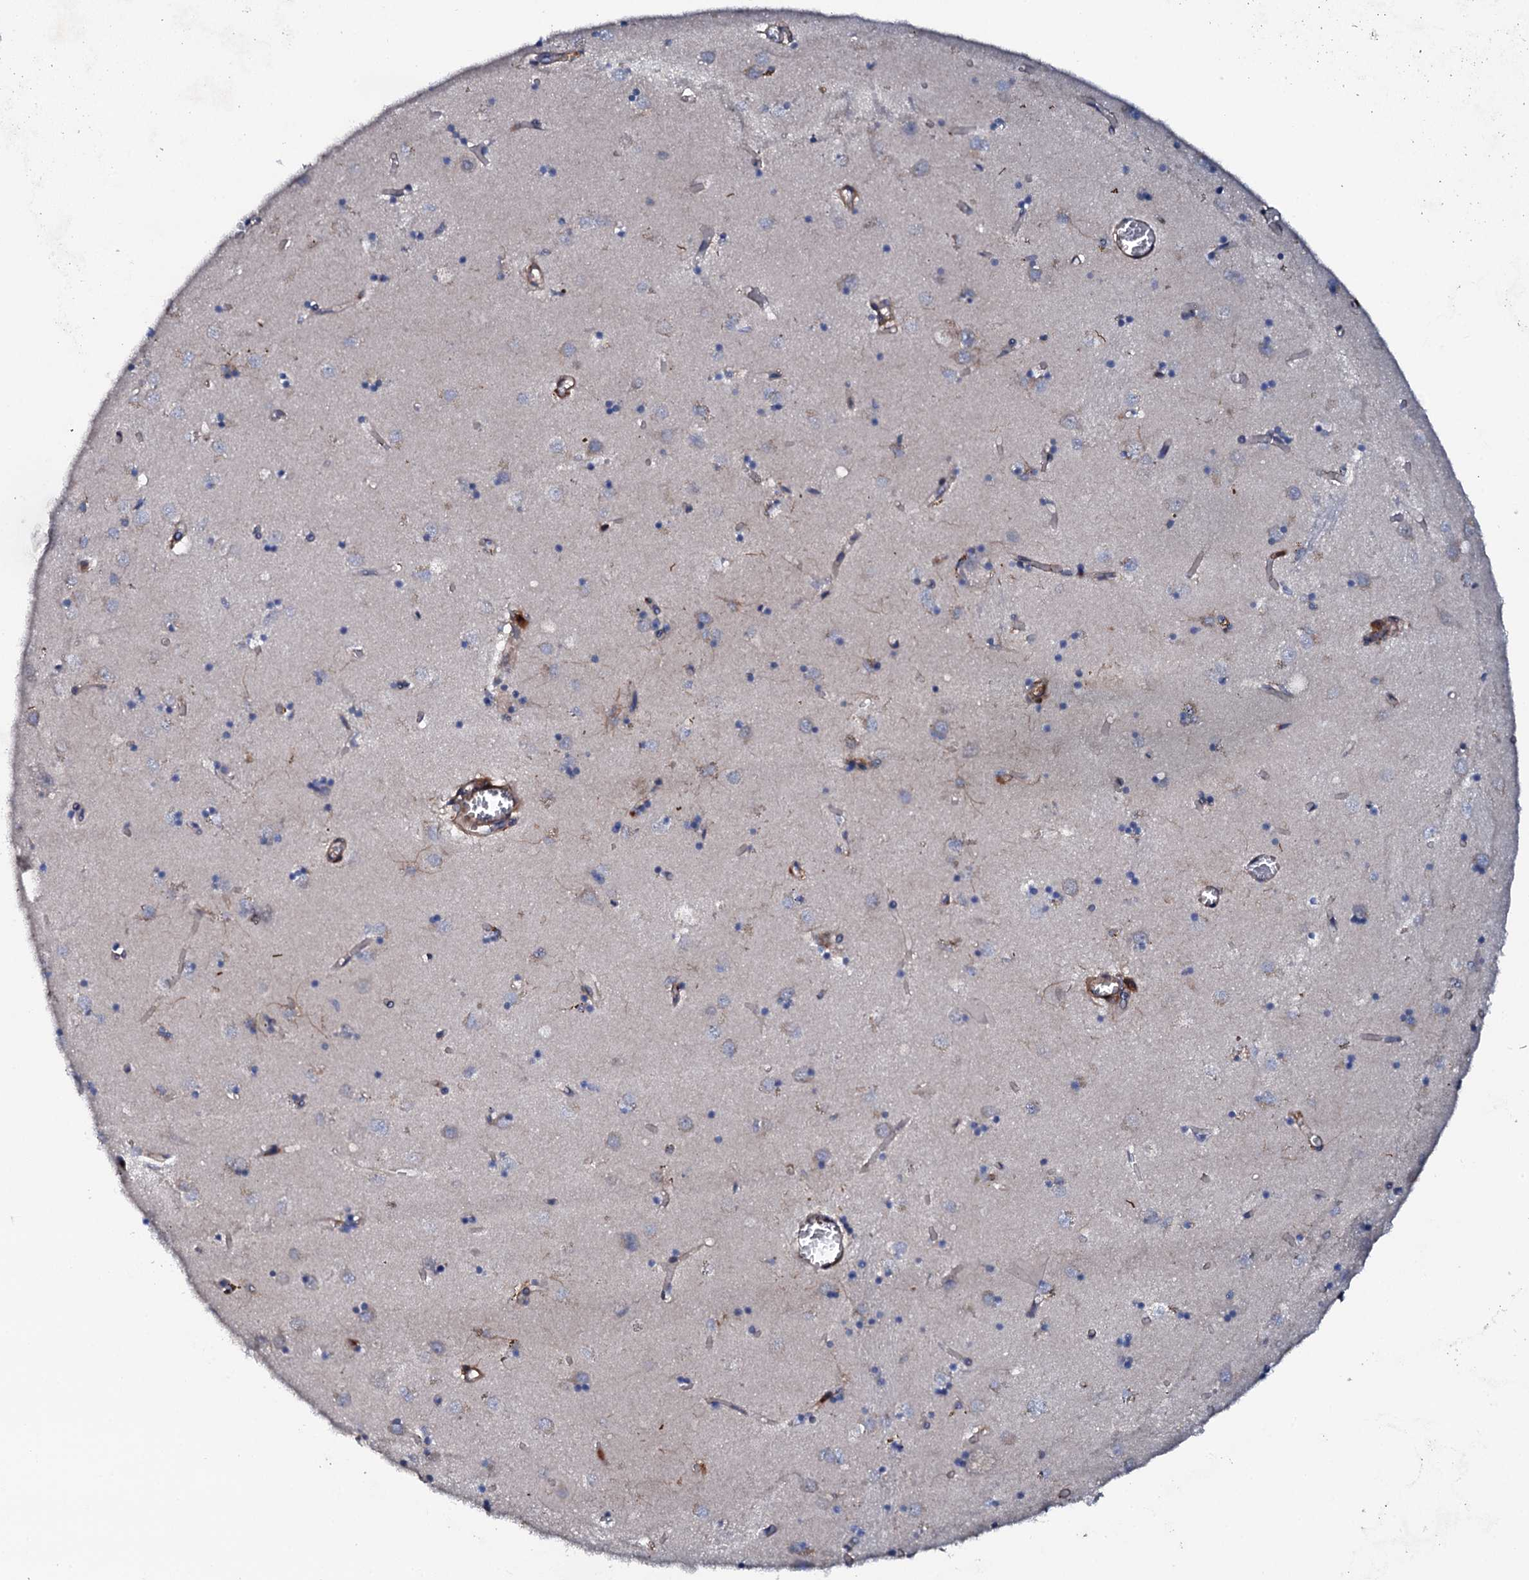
{"staining": {"intensity": "negative", "quantity": "none", "location": "none"}, "tissue": "caudate", "cell_type": "Glial cells", "image_type": "normal", "snomed": [{"axis": "morphology", "description": "Normal tissue, NOS"}, {"axis": "topography", "description": "Lateral ventricle wall"}], "caption": "An image of caudate stained for a protein reveals no brown staining in glial cells.", "gene": "VAMP8", "patient": {"sex": "male", "age": 70}}